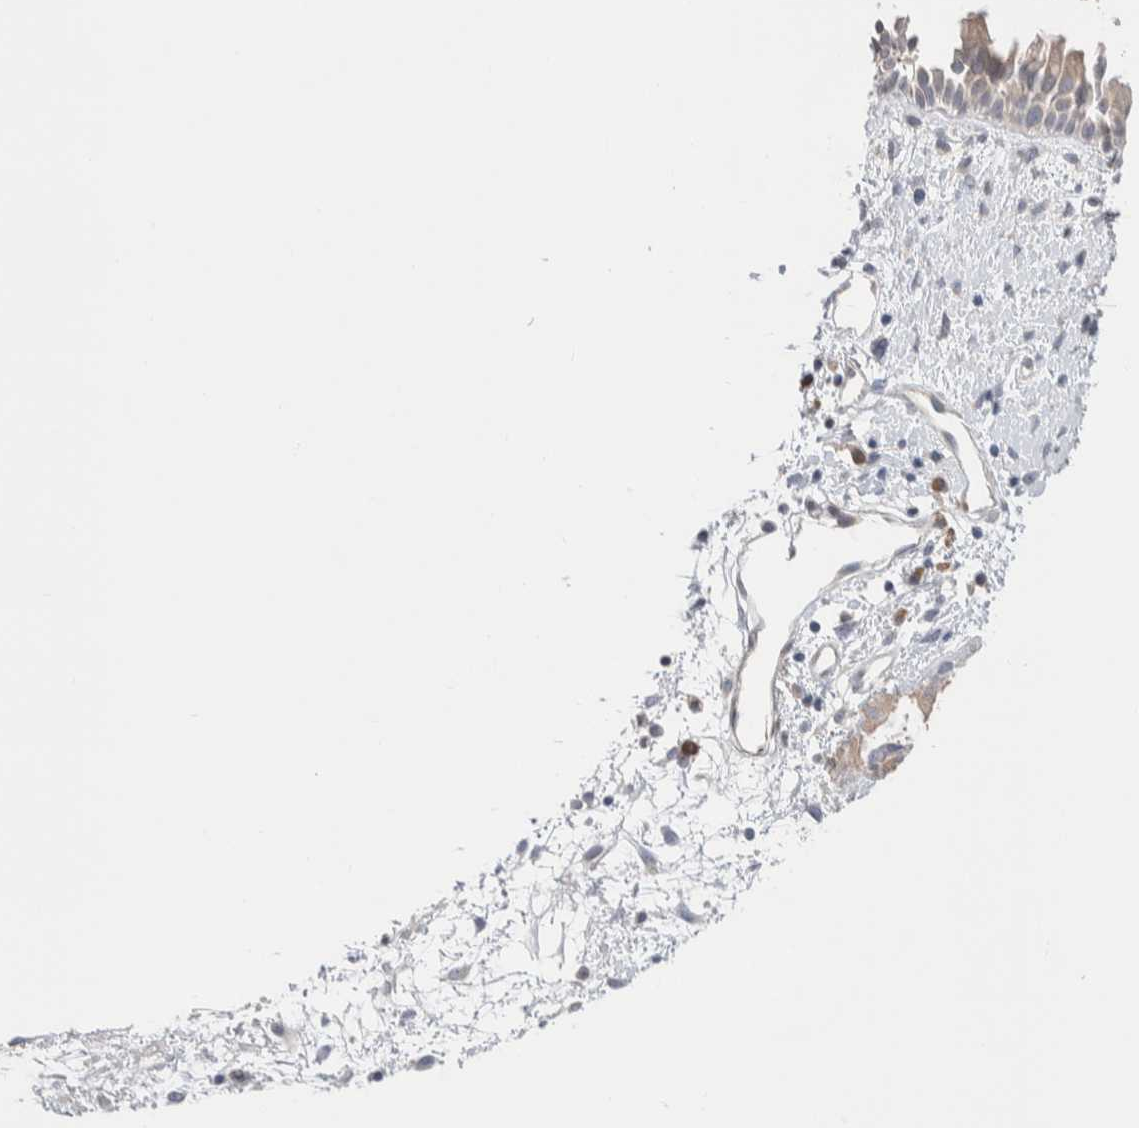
{"staining": {"intensity": "negative", "quantity": "none", "location": "none"}, "tissue": "nasopharynx", "cell_type": "Respiratory epithelial cells", "image_type": "normal", "snomed": [{"axis": "morphology", "description": "Normal tissue, NOS"}, {"axis": "topography", "description": "Nasopharynx"}], "caption": "A high-resolution photomicrograph shows immunohistochemistry (IHC) staining of unremarkable nasopharynx, which displays no significant staining in respiratory epithelial cells. Nuclei are stained in blue.", "gene": "RUSF1", "patient": {"sex": "male", "age": 22}}